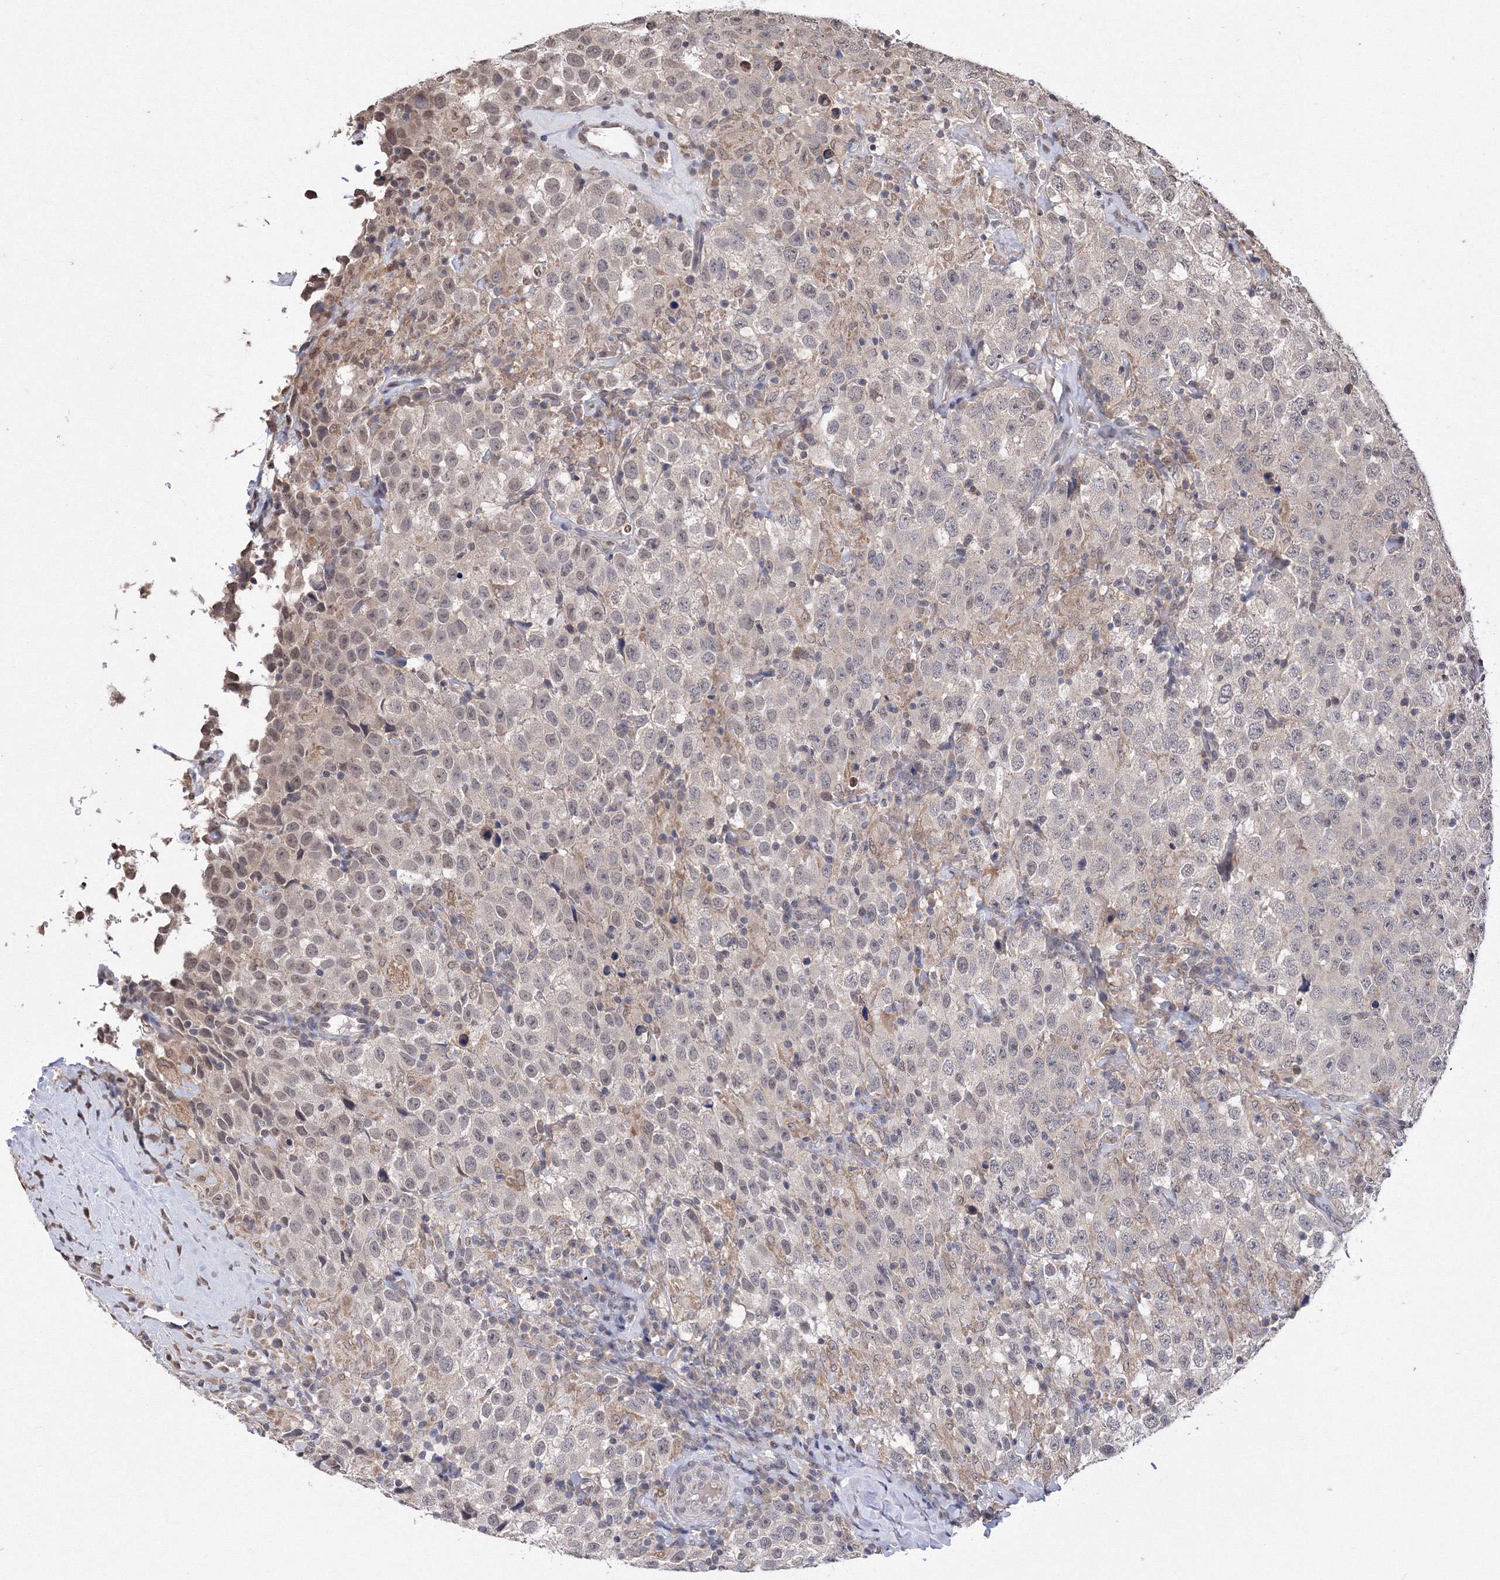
{"staining": {"intensity": "weak", "quantity": "25%-75%", "location": "nuclear"}, "tissue": "testis cancer", "cell_type": "Tumor cells", "image_type": "cancer", "snomed": [{"axis": "morphology", "description": "Seminoma, NOS"}, {"axis": "topography", "description": "Testis"}], "caption": "Protein expression analysis of testis seminoma shows weak nuclear positivity in approximately 25%-75% of tumor cells.", "gene": "GPN1", "patient": {"sex": "male", "age": 41}}